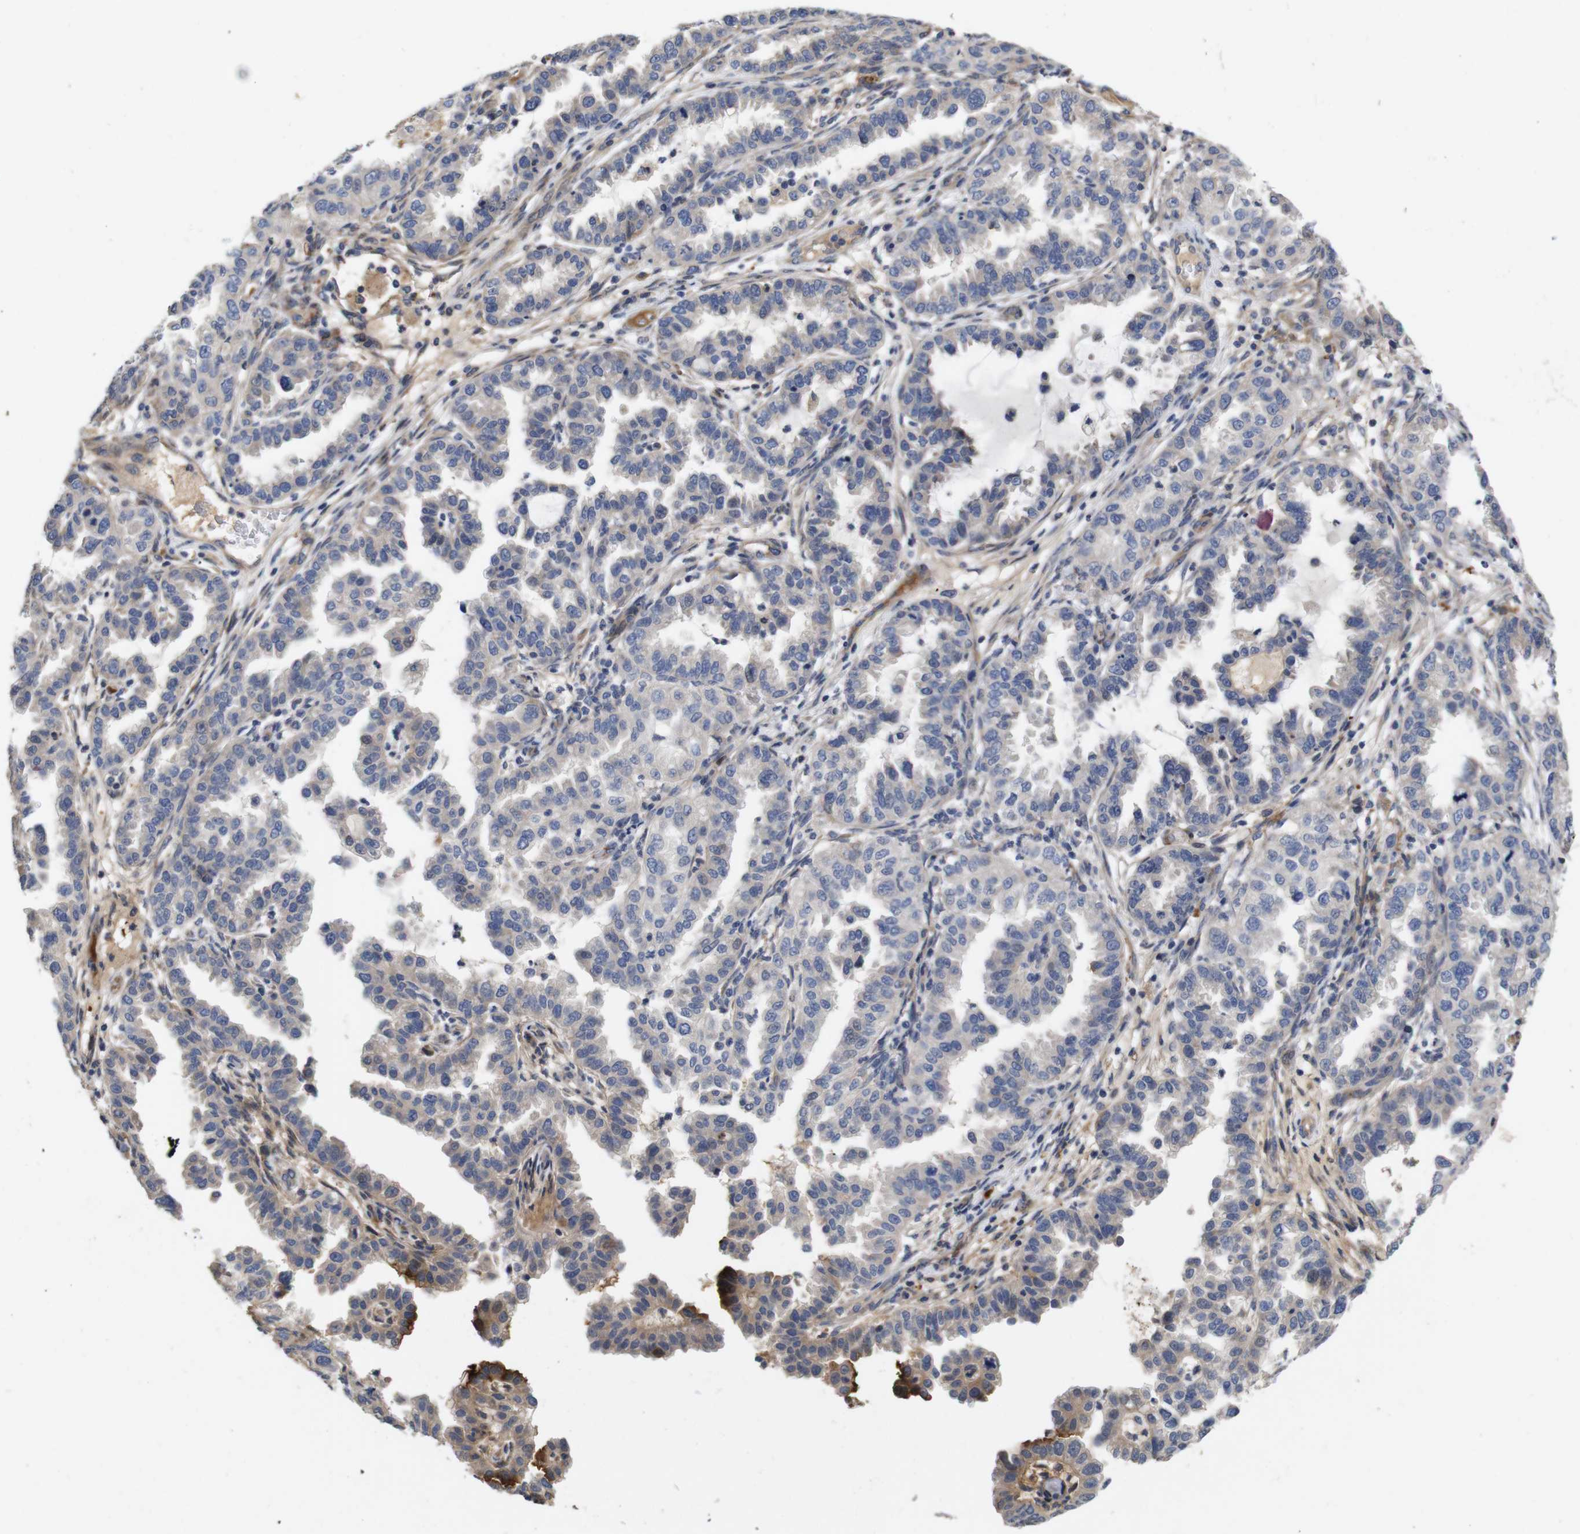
{"staining": {"intensity": "negative", "quantity": "none", "location": "none"}, "tissue": "endometrial cancer", "cell_type": "Tumor cells", "image_type": "cancer", "snomed": [{"axis": "morphology", "description": "Adenocarcinoma, NOS"}, {"axis": "topography", "description": "Endometrium"}], "caption": "Endometrial cancer was stained to show a protein in brown. There is no significant positivity in tumor cells. (DAB immunohistochemistry (IHC) with hematoxylin counter stain).", "gene": "SPRY3", "patient": {"sex": "female", "age": 85}}